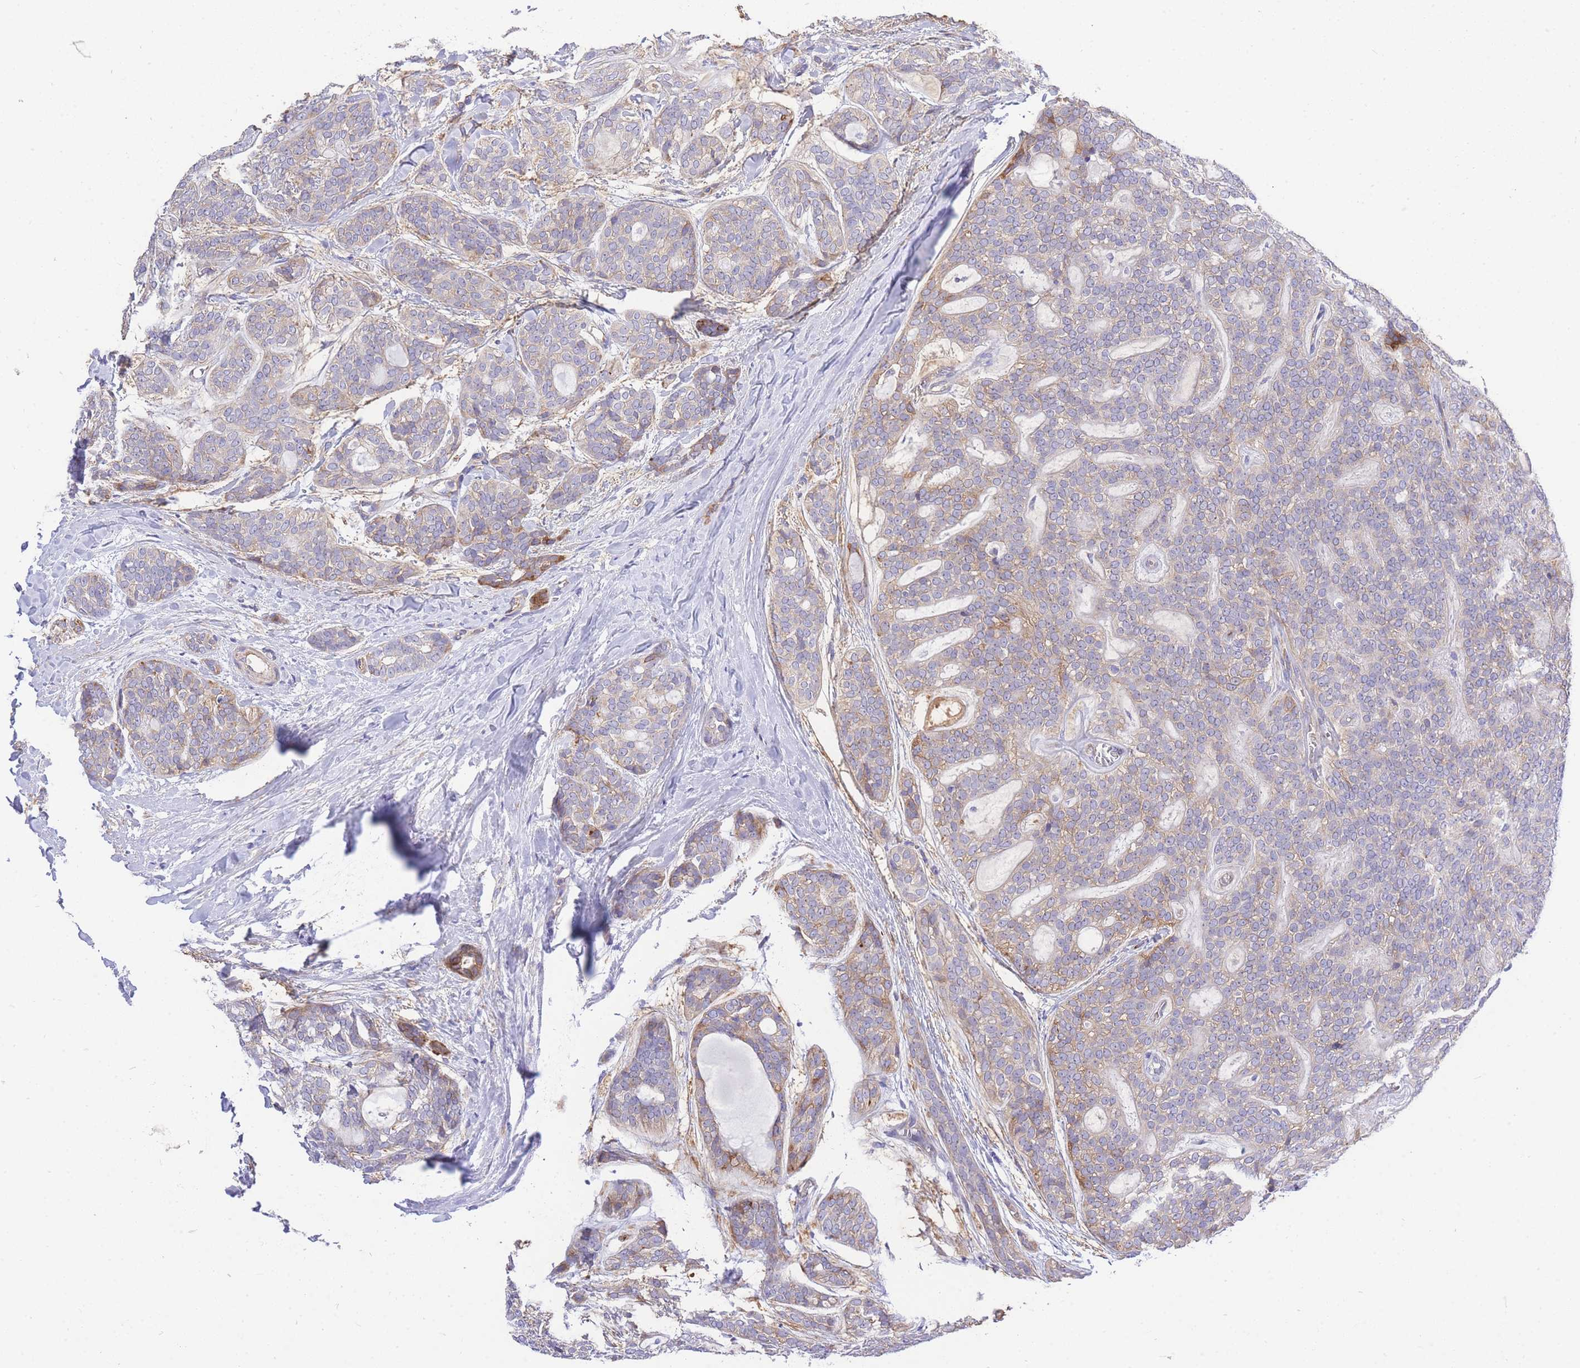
{"staining": {"intensity": "moderate", "quantity": "<25%", "location": "cytoplasmic/membranous"}, "tissue": "head and neck cancer", "cell_type": "Tumor cells", "image_type": "cancer", "snomed": [{"axis": "morphology", "description": "Adenocarcinoma, NOS"}, {"axis": "topography", "description": "Head-Neck"}], "caption": "Human head and neck cancer stained with a protein marker displays moderate staining in tumor cells.", "gene": "INSYN2B", "patient": {"sex": "male", "age": 66}}